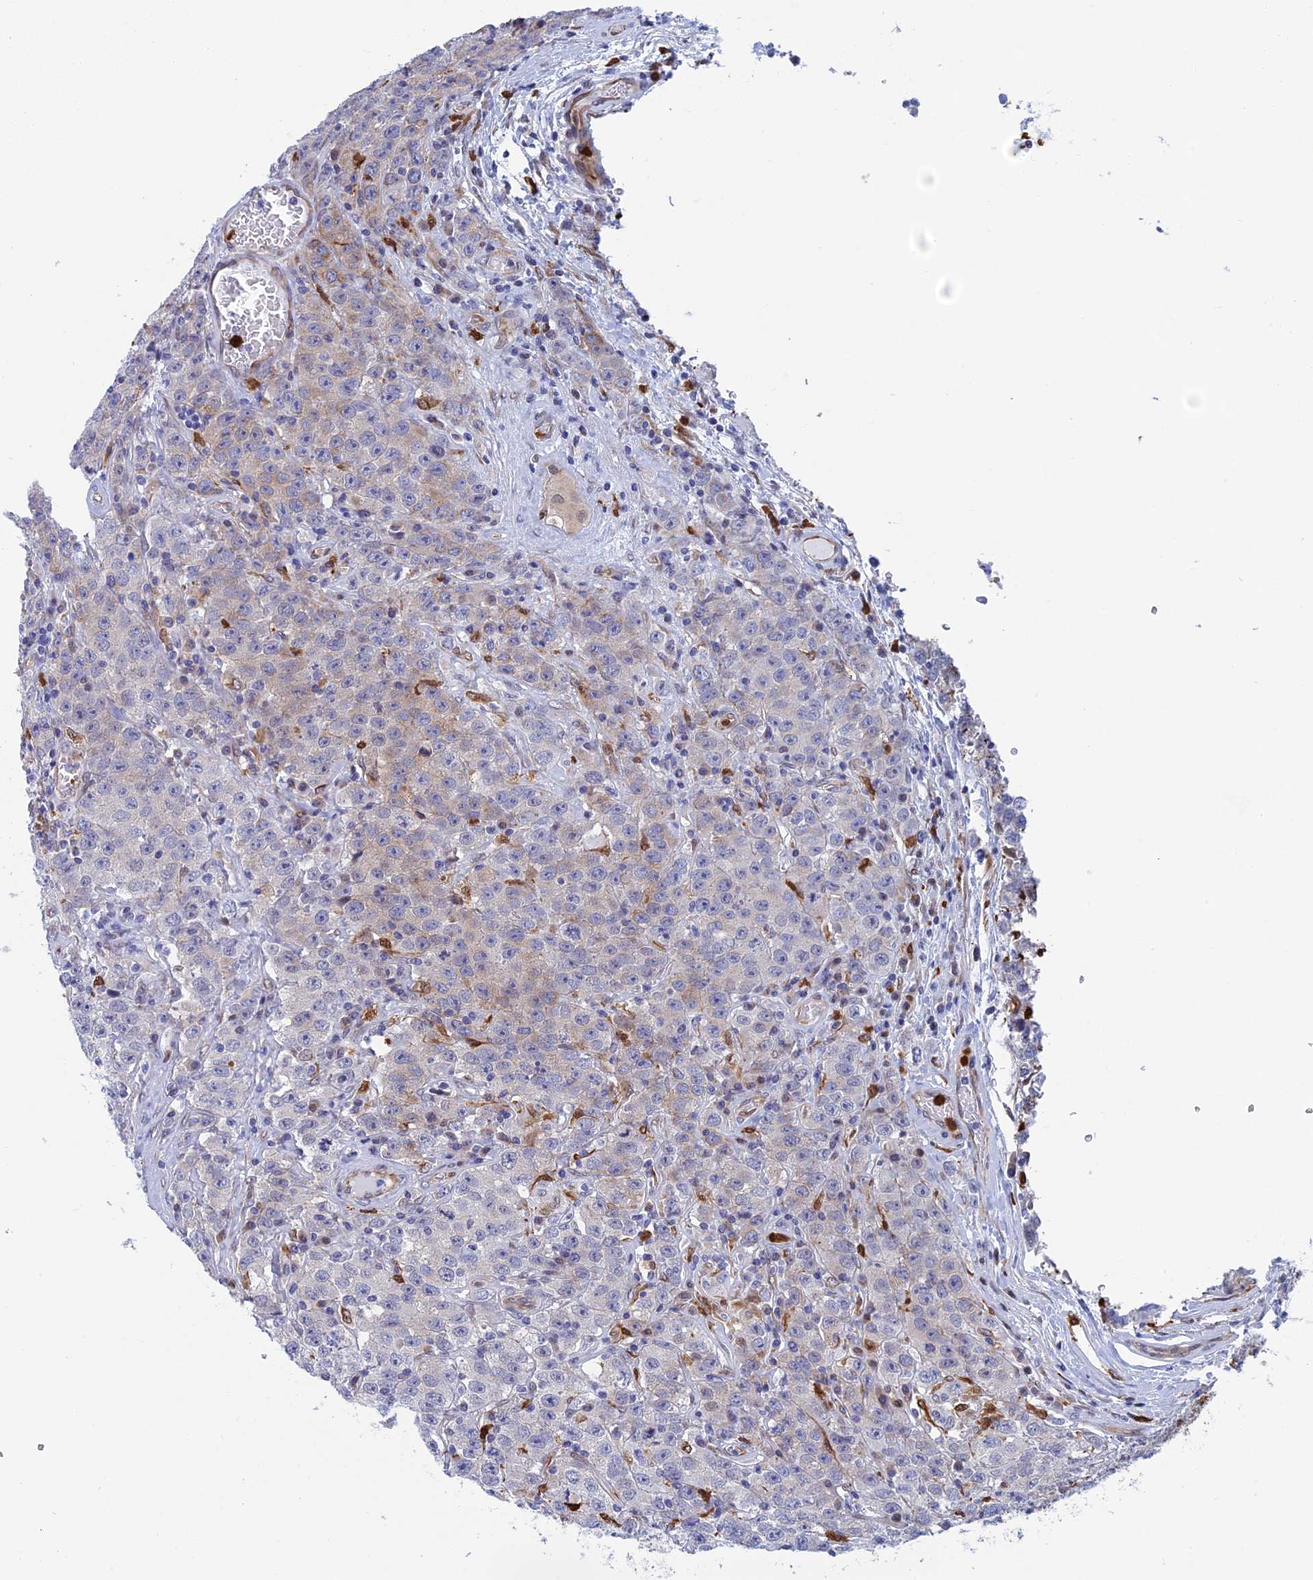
{"staining": {"intensity": "weak", "quantity": "<25%", "location": "cytoplasmic/membranous"}, "tissue": "testis cancer", "cell_type": "Tumor cells", "image_type": "cancer", "snomed": [{"axis": "morphology", "description": "Seminoma, NOS"}, {"axis": "morphology", "description": "Carcinoma, Embryonal, NOS"}, {"axis": "topography", "description": "Testis"}], "caption": "IHC micrograph of neoplastic tissue: testis cancer stained with DAB (3,3'-diaminobenzidine) displays no significant protein positivity in tumor cells.", "gene": "SLC26A1", "patient": {"sex": "male", "age": 43}}